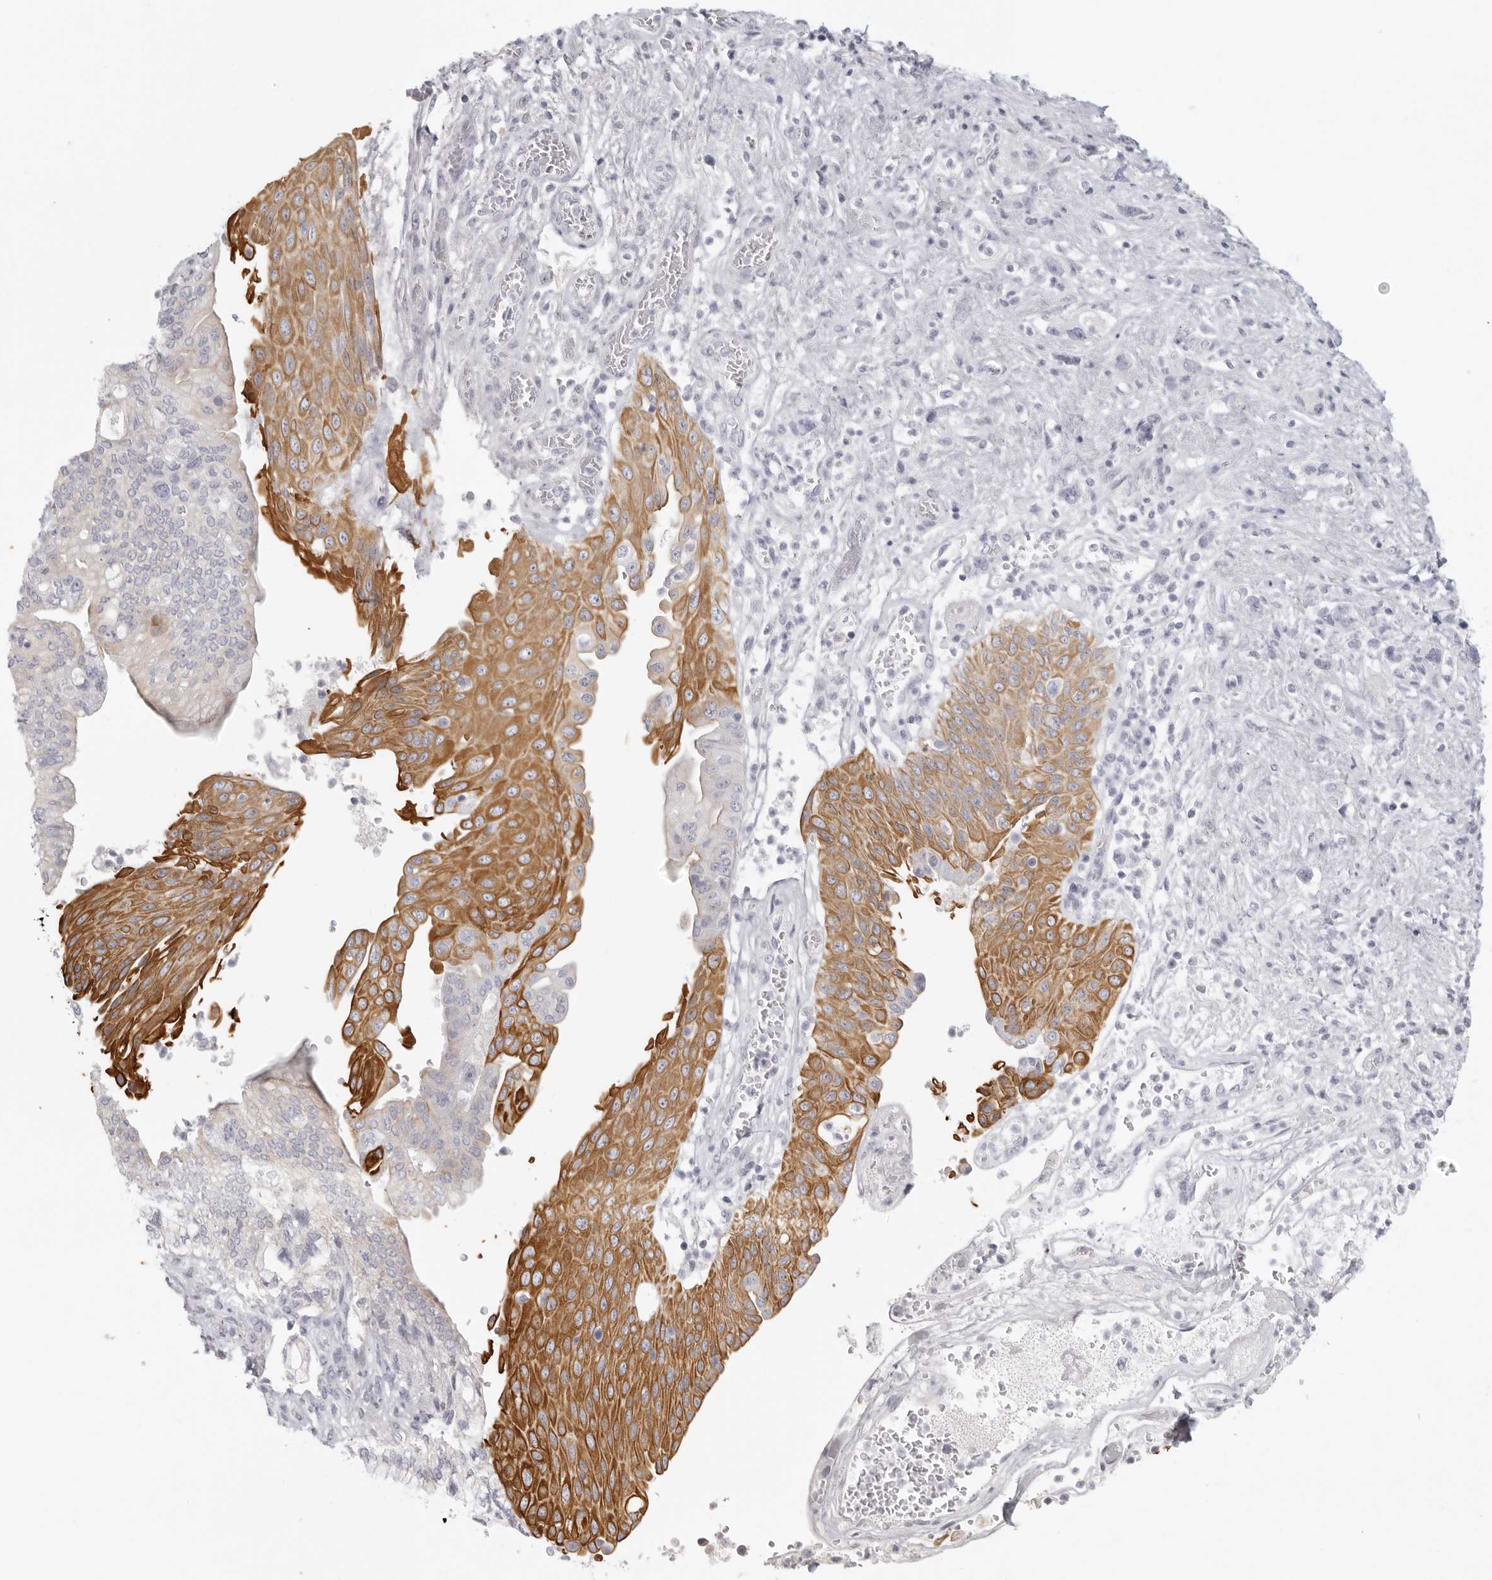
{"staining": {"intensity": "moderate", "quantity": "25%-75%", "location": "cytoplasmic/membranous"}, "tissue": "pancreatic cancer", "cell_type": "Tumor cells", "image_type": "cancer", "snomed": [{"axis": "morphology", "description": "Adenocarcinoma, NOS"}, {"axis": "topography", "description": "Pancreas"}], "caption": "This is an image of immunohistochemistry staining of pancreatic cancer, which shows moderate positivity in the cytoplasmic/membranous of tumor cells.", "gene": "RXFP1", "patient": {"sex": "female", "age": 73}}